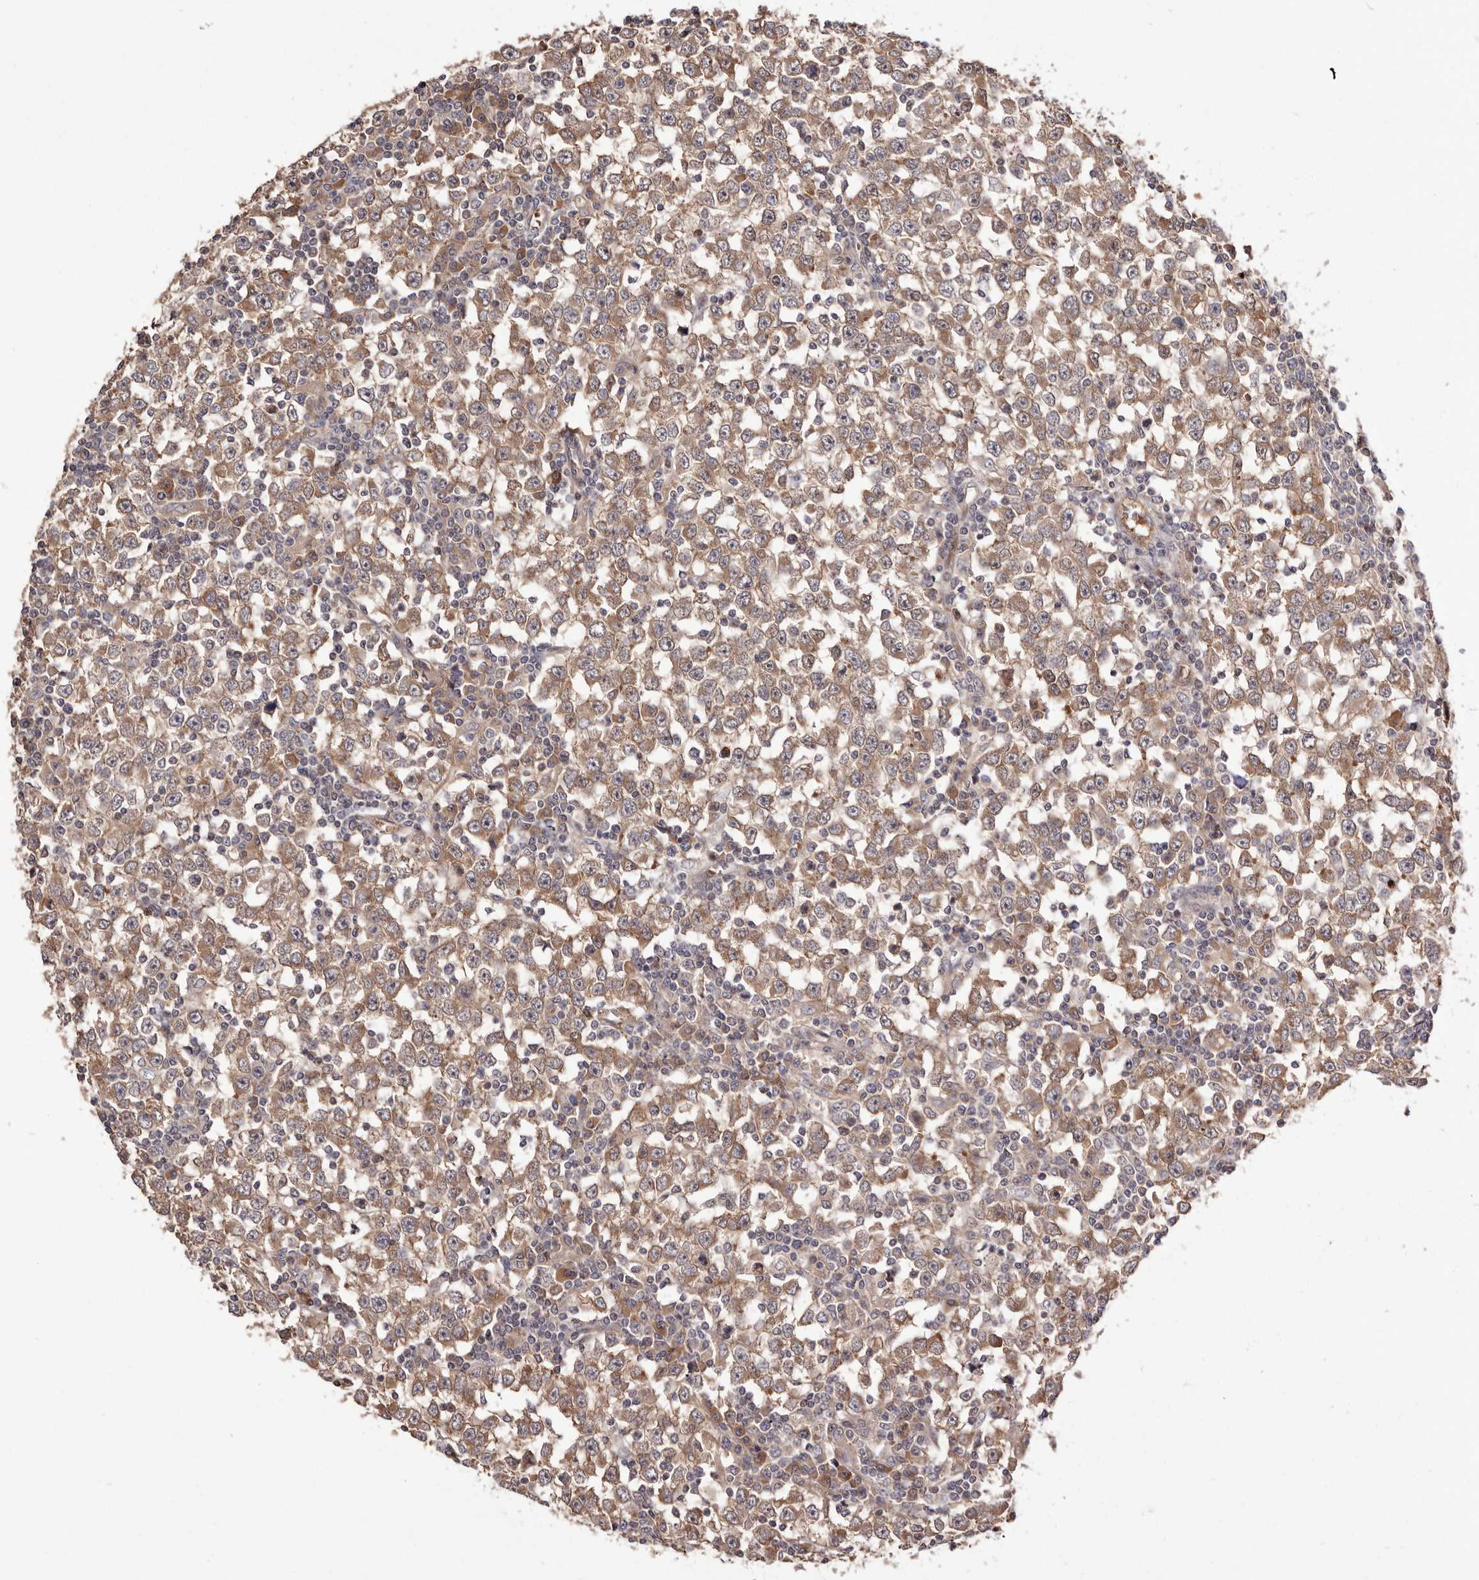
{"staining": {"intensity": "moderate", "quantity": ">75%", "location": "cytoplasmic/membranous"}, "tissue": "testis cancer", "cell_type": "Tumor cells", "image_type": "cancer", "snomed": [{"axis": "morphology", "description": "Seminoma, NOS"}, {"axis": "topography", "description": "Testis"}], "caption": "Protein expression analysis of testis seminoma exhibits moderate cytoplasmic/membranous expression in about >75% of tumor cells.", "gene": "DOP1A", "patient": {"sex": "male", "age": 65}}